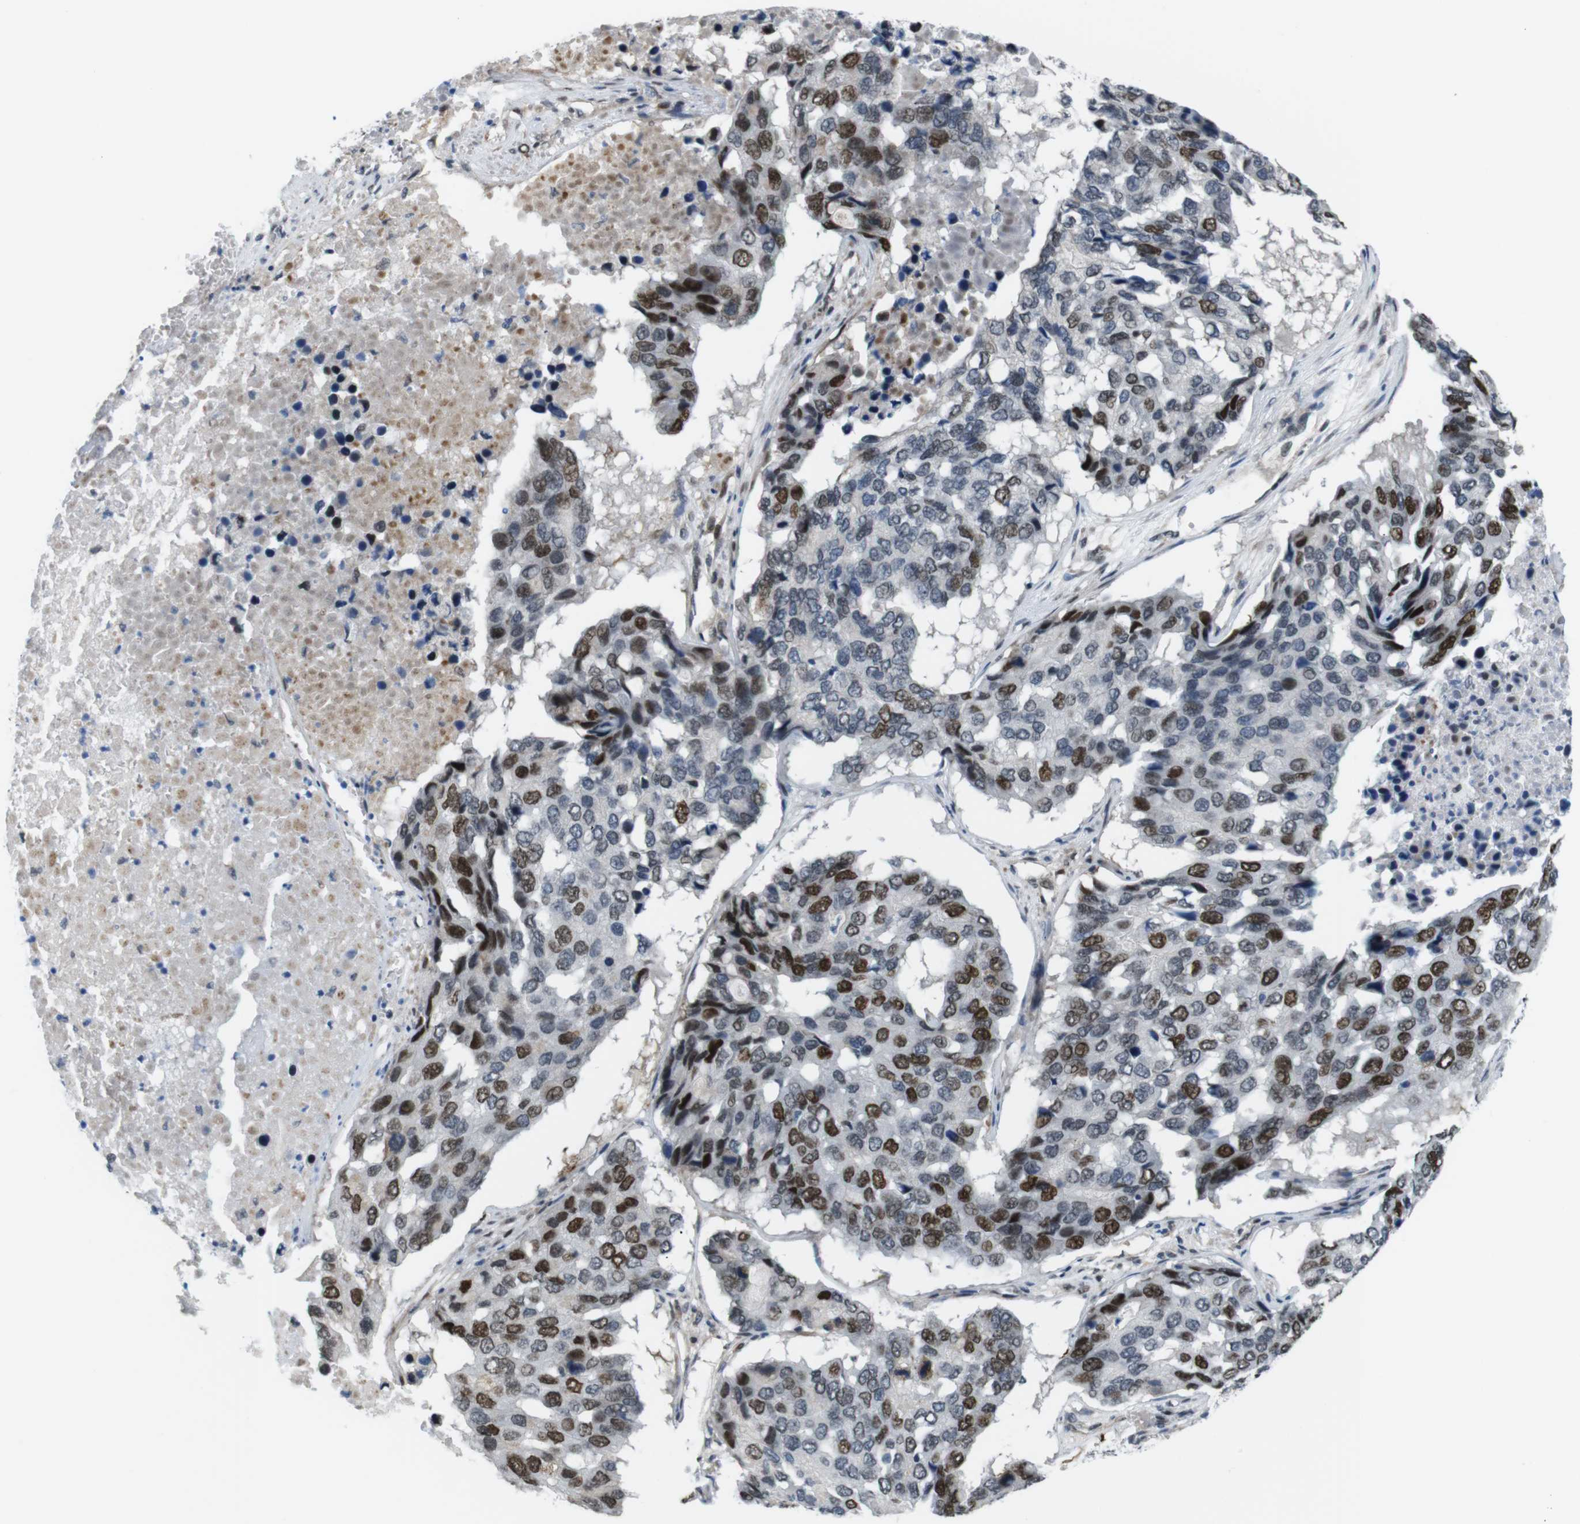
{"staining": {"intensity": "strong", "quantity": "25%-75%", "location": "nuclear"}, "tissue": "pancreatic cancer", "cell_type": "Tumor cells", "image_type": "cancer", "snomed": [{"axis": "morphology", "description": "Adenocarcinoma, NOS"}, {"axis": "topography", "description": "Pancreas"}], "caption": "A high-resolution histopathology image shows immunohistochemistry staining of pancreatic cancer (adenocarcinoma), which exhibits strong nuclear positivity in about 25%-75% of tumor cells.", "gene": "SMCO2", "patient": {"sex": "male", "age": 50}}